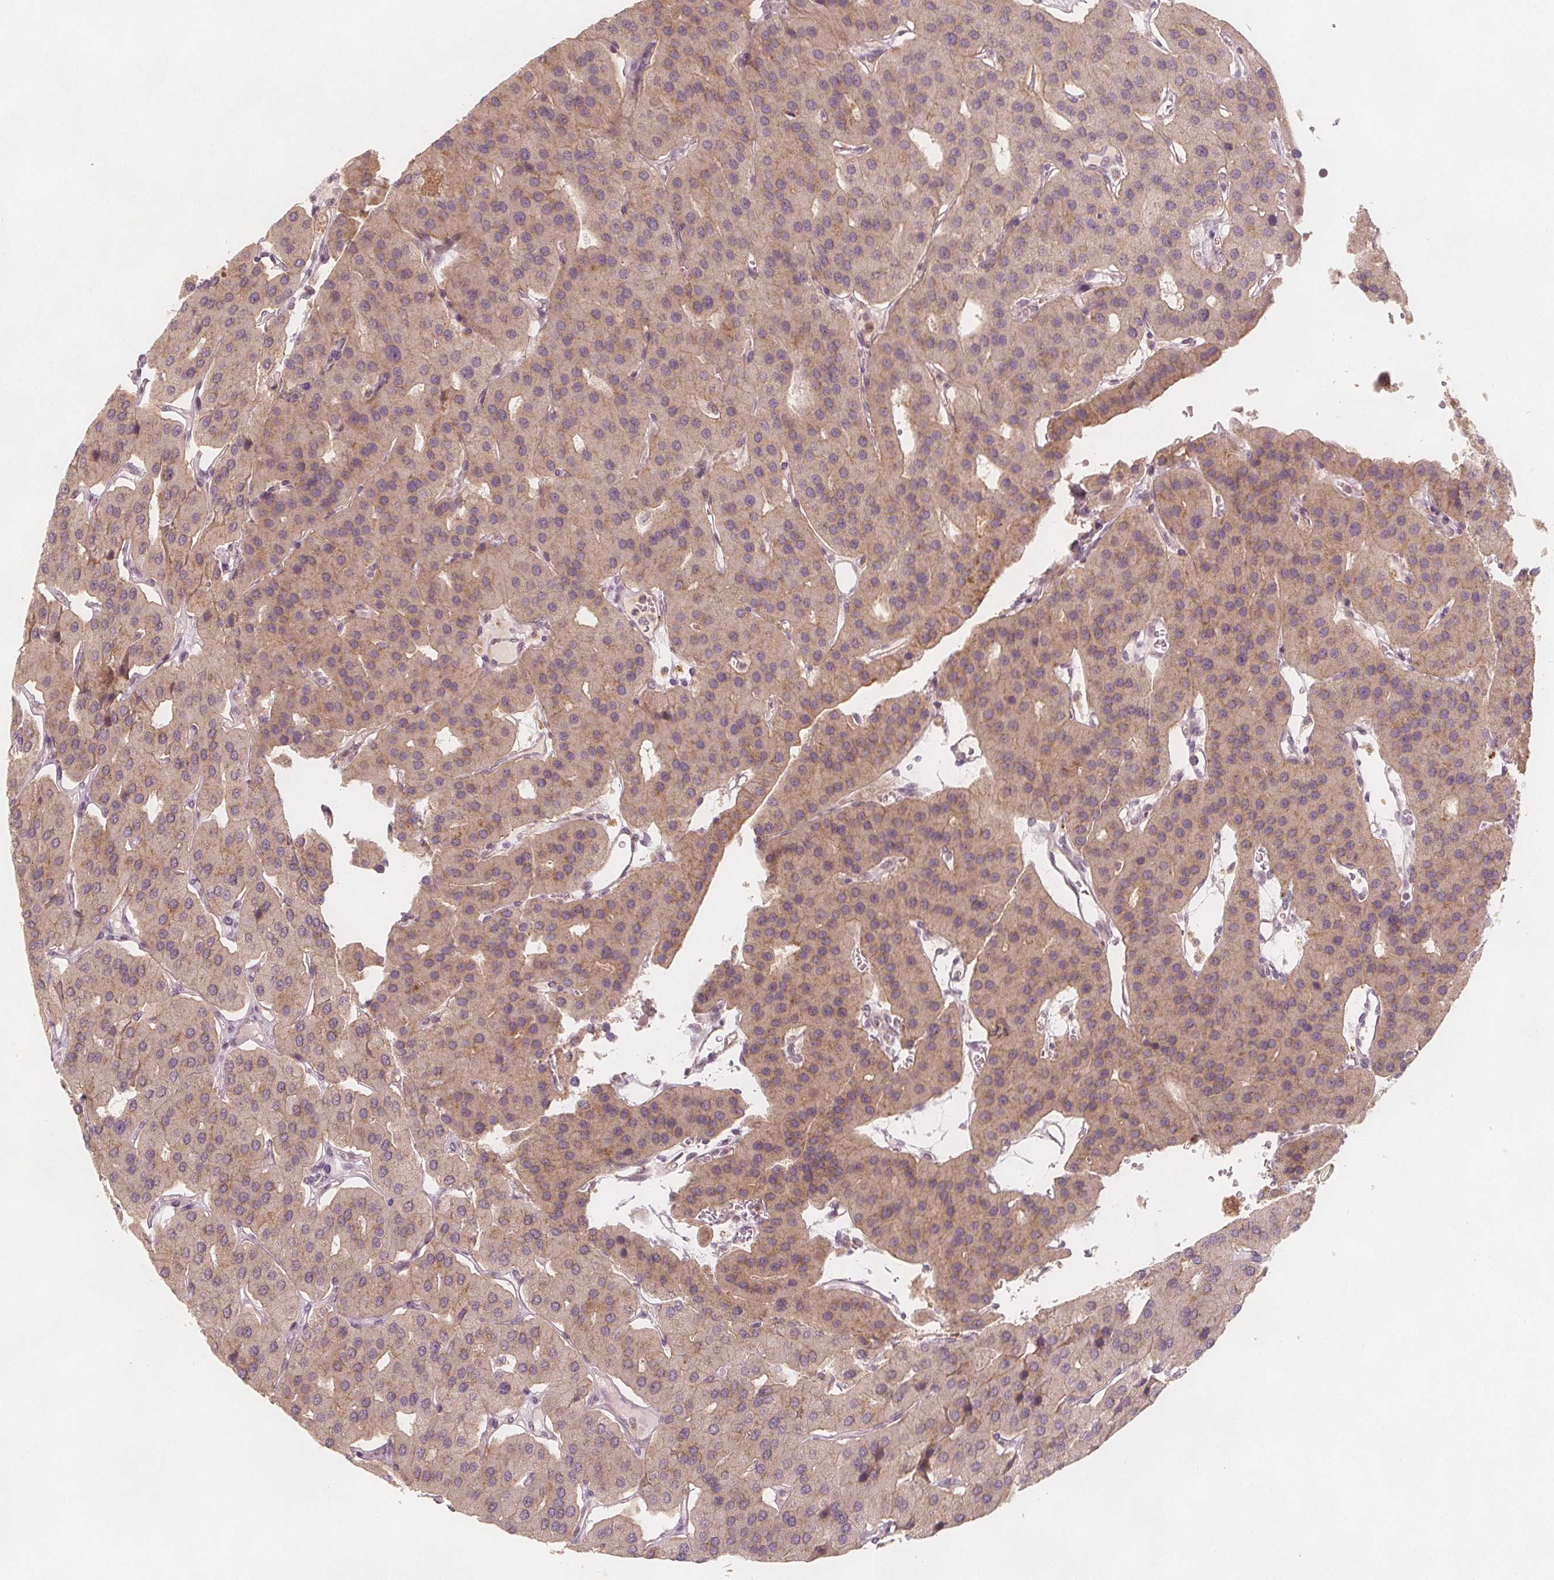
{"staining": {"intensity": "weak", "quantity": ">75%", "location": "cytoplasmic/membranous"}, "tissue": "parathyroid gland", "cell_type": "Glandular cells", "image_type": "normal", "snomed": [{"axis": "morphology", "description": "Normal tissue, NOS"}, {"axis": "morphology", "description": "Adenoma, NOS"}, {"axis": "topography", "description": "Parathyroid gland"}], "caption": "A low amount of weak cytoplasmic/membranous staining is identified in approximately >75% of glandular cells in benign parathyroid gland. Using DAB (brown) and hematoxylin (blue) stains, captured at high magnification using brightfield microscopy.", "gene": "NCSTN", "patient": {"sex": "female", "age": 86}}